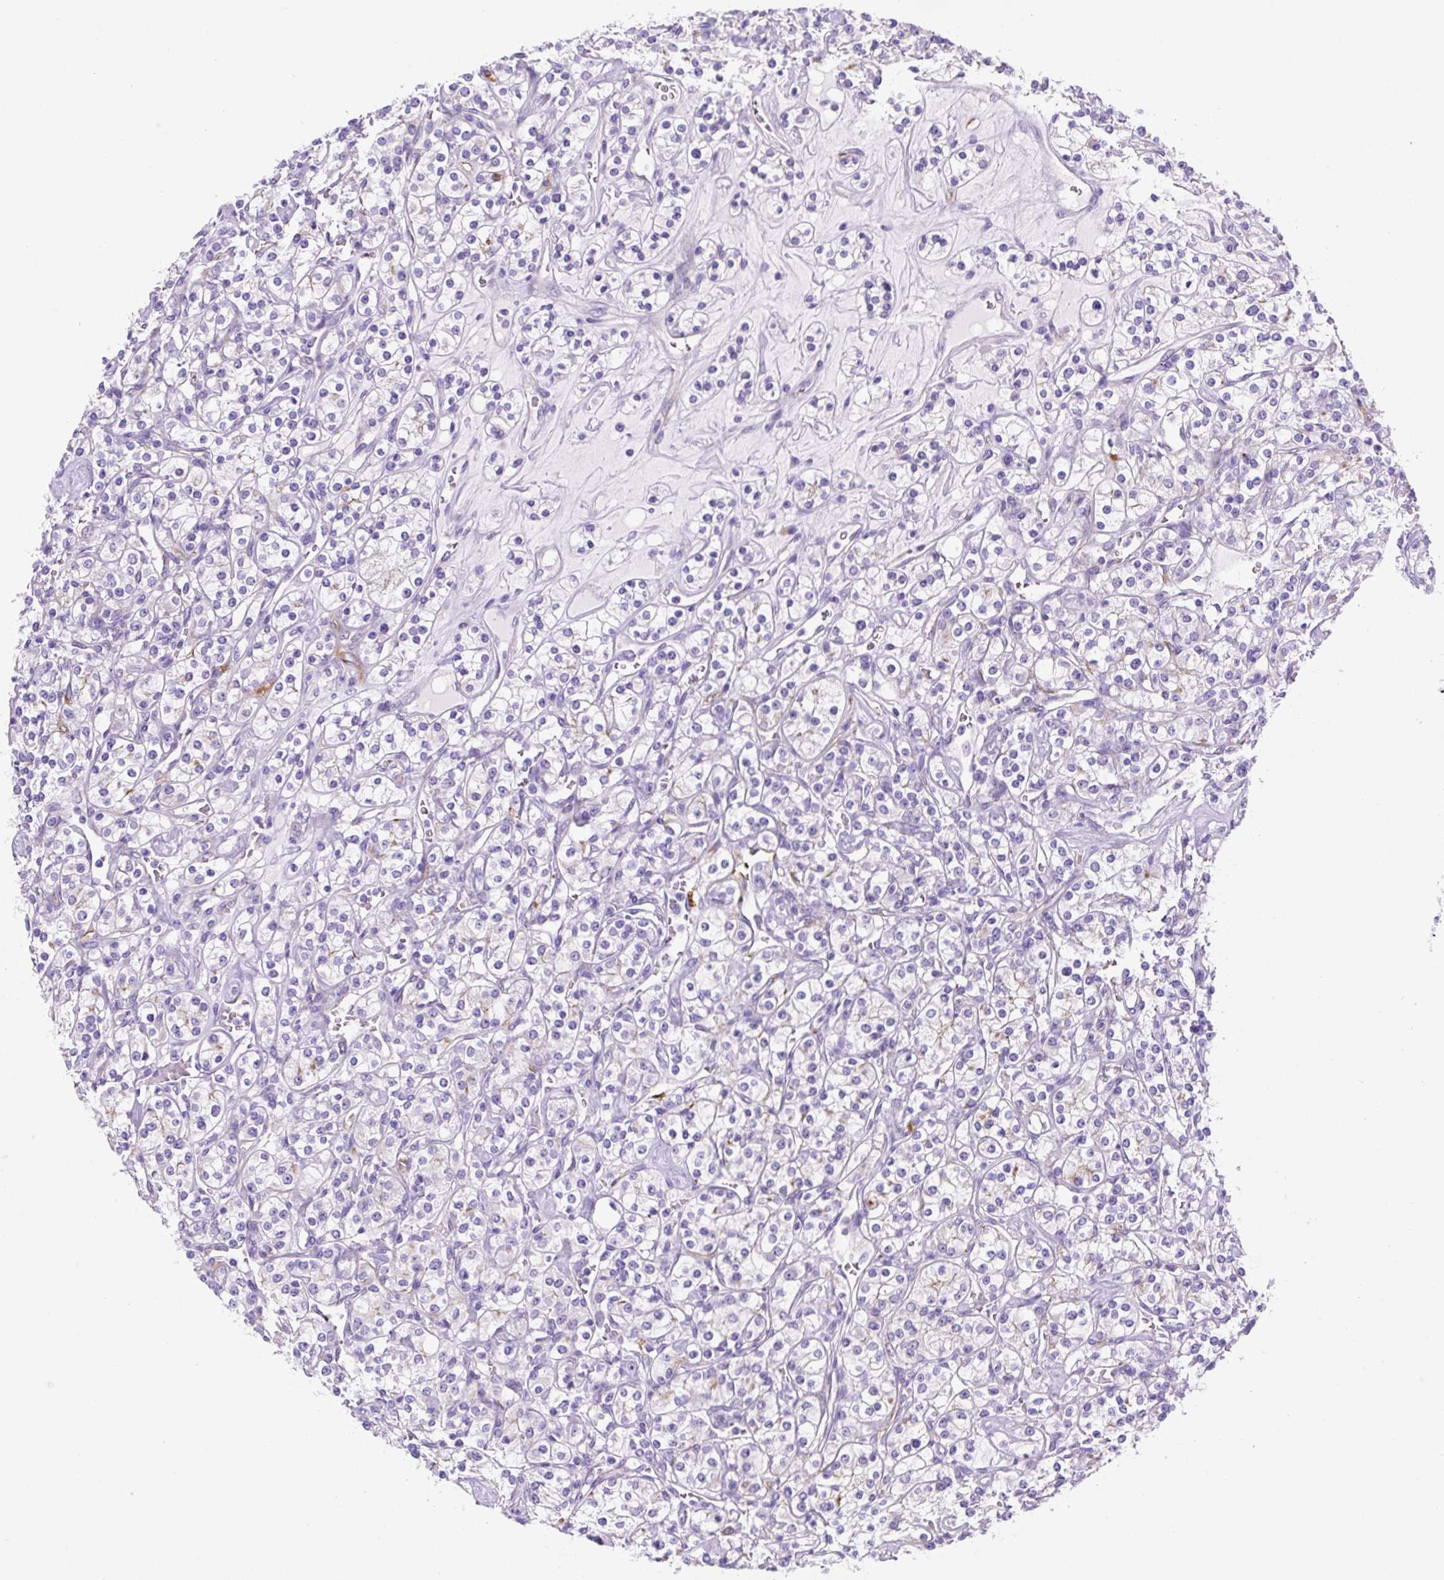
{"staining": {"intensity": "negative", "quantity": "none", "location": "none"}, "tissue": "renal cancer", "cell_type": "Tumor cells", "image_type": "cancer", "snomed": [{"axis": "morphology", "description": "Adenocarcinoma, NOS"}, {"axis": "topography", "description": "Kidney"}], "caption": "DAB immunohistochemical staining of human renal cancer (adenocarcinoma) reveals no significant positivity in tumor cells.", "gene": "ASB4", "patient": {"sex": "male", "age": 77}}